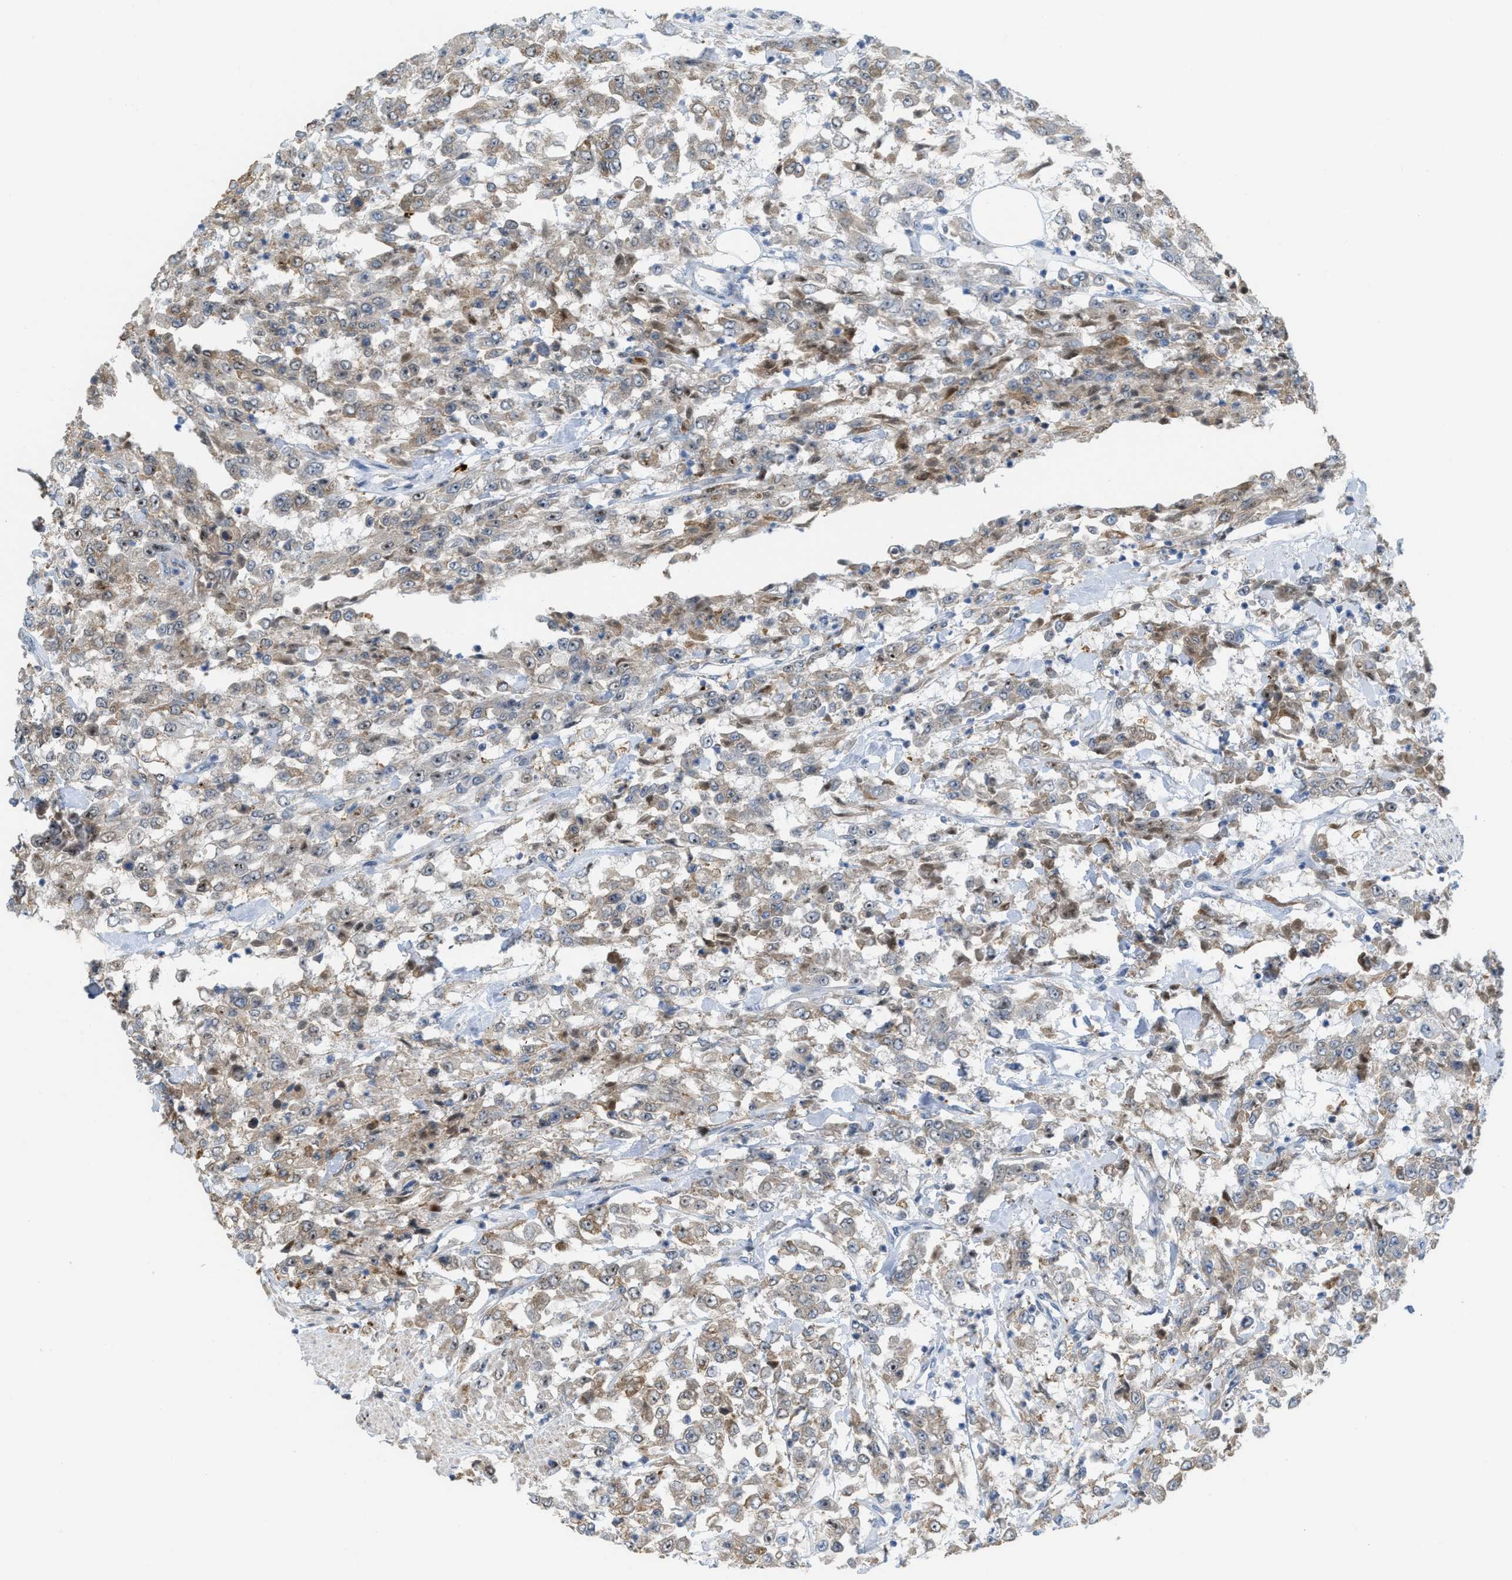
{"staining": {"intensity": "weak", "quantity": ">75%", "location": "cytoplasmic/membranous"}, "tissue": "urothelial cancer", "cell_type": "Tumor cells", "image_type": "cancer", "snomed": [{"axis": "morphology", "description": "Urothelial carcinoma, High grade"}, {"axis": "topography", "description": "Urinary bladder"}], "caption": "This is a histology image of immunohistochemistry (IHC) staining of urothelial cancer, which shows weak positivity in the cytoplasmic/membranous of tumor cells.", "gene": "DIPK1A", "patient": {"sex": "male", "age": 46}}